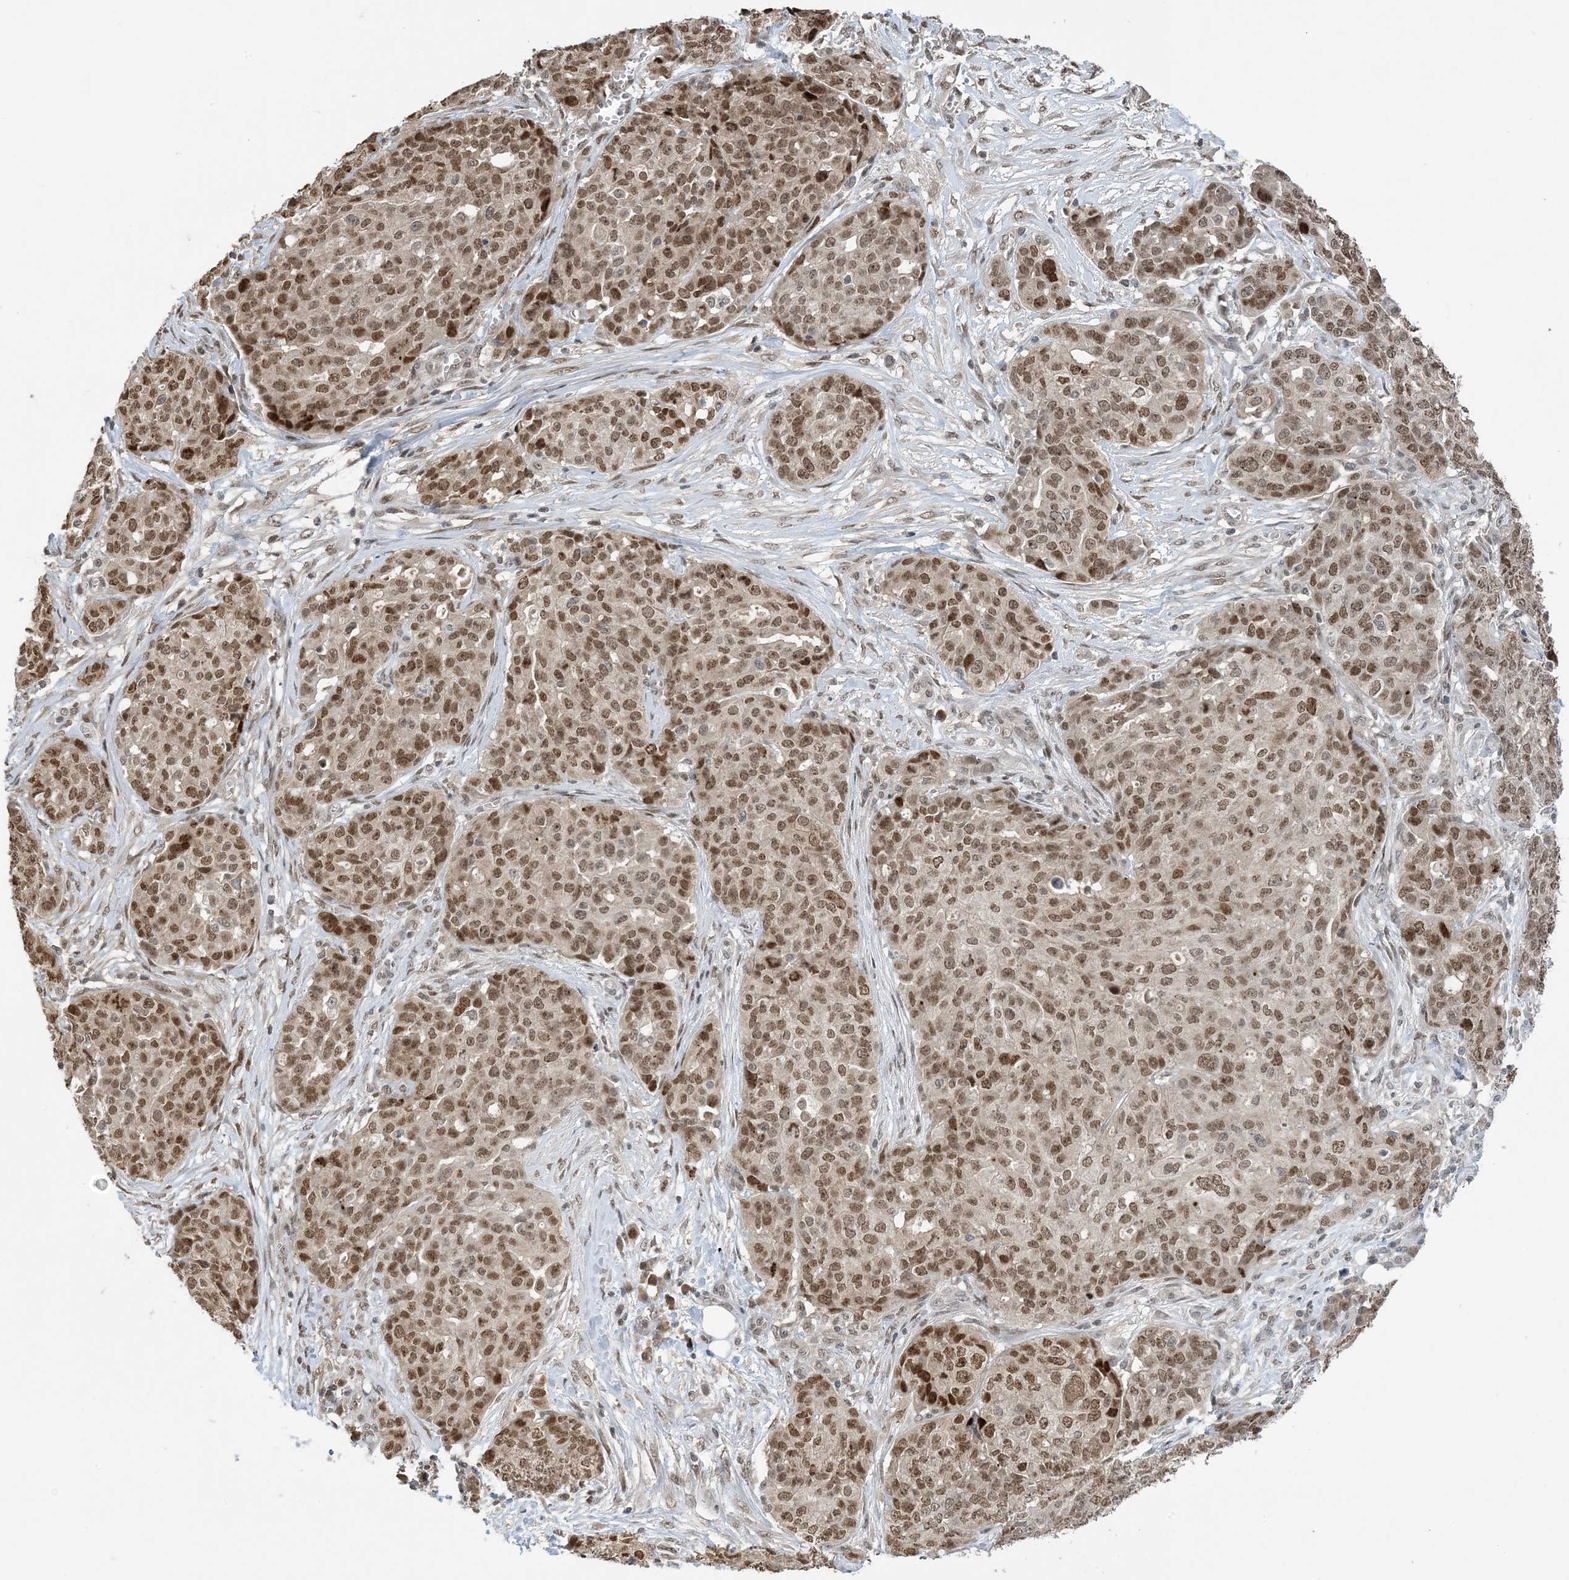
{"staining": {"intensity": "moderate", "quantity": ">75%", "location": "nuclear"}, "tissue": "ovarian cancer", "cell_type": "Tumor cells", "image_type": "cancer", "snomed": [{"axis": "morphology", "description": "Cystadenocarcinoma, serous, NOS"}, {"axis": "topography", "description": "Soft tissue"}, {"axis": "topography", "description": "Ovary"}], "caption": "A brown stain highlights moderate nuclear staining of a protein in human ovarian cancer tumor cells. (Stains: DAB (3,3'-diaminobenzidine) in brown, nuclei in blue, Microscopy: brightfield microscopy at high magnification).", "gene": "ACYP2", "patient": {"sex": "female", "age": 57}}